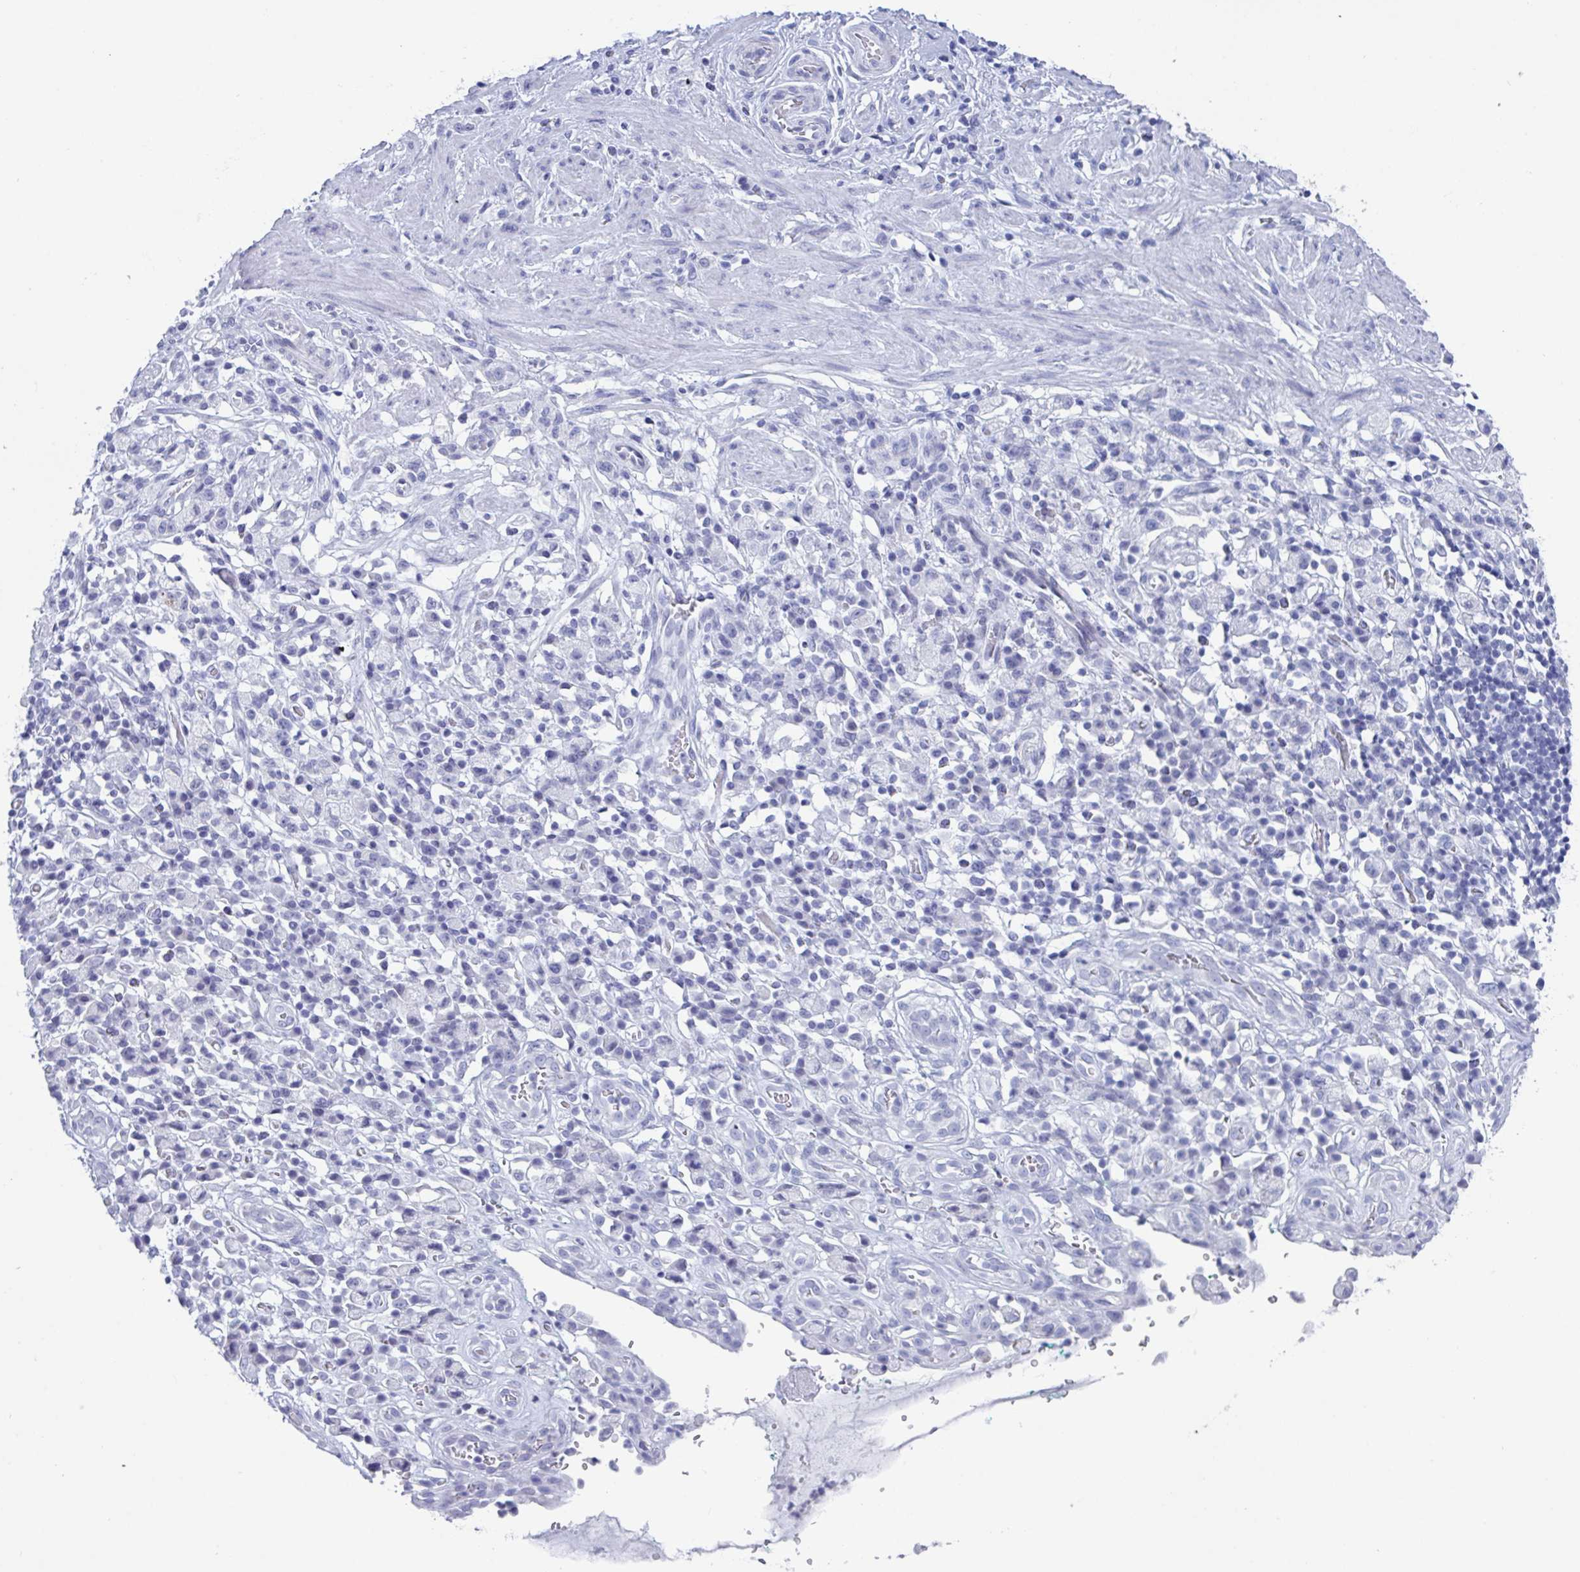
{"staining": {"intensity": "negative", "quantity": "none", "location": "none"}, "tissue": "stomach cancer", "cell_type": "Tumor cells", "image_type": "cancer", "snomed": [{"axis": "morphology", "description": "Adenocarcinoma, NOS"}, {"axis": "topography", "description": "Stomach"}], "caption": "An image of human stomach cancer is negative for staining in tumor cells.", "gene": "CDX4", "patient": {"sex": "male", "age": 77}}